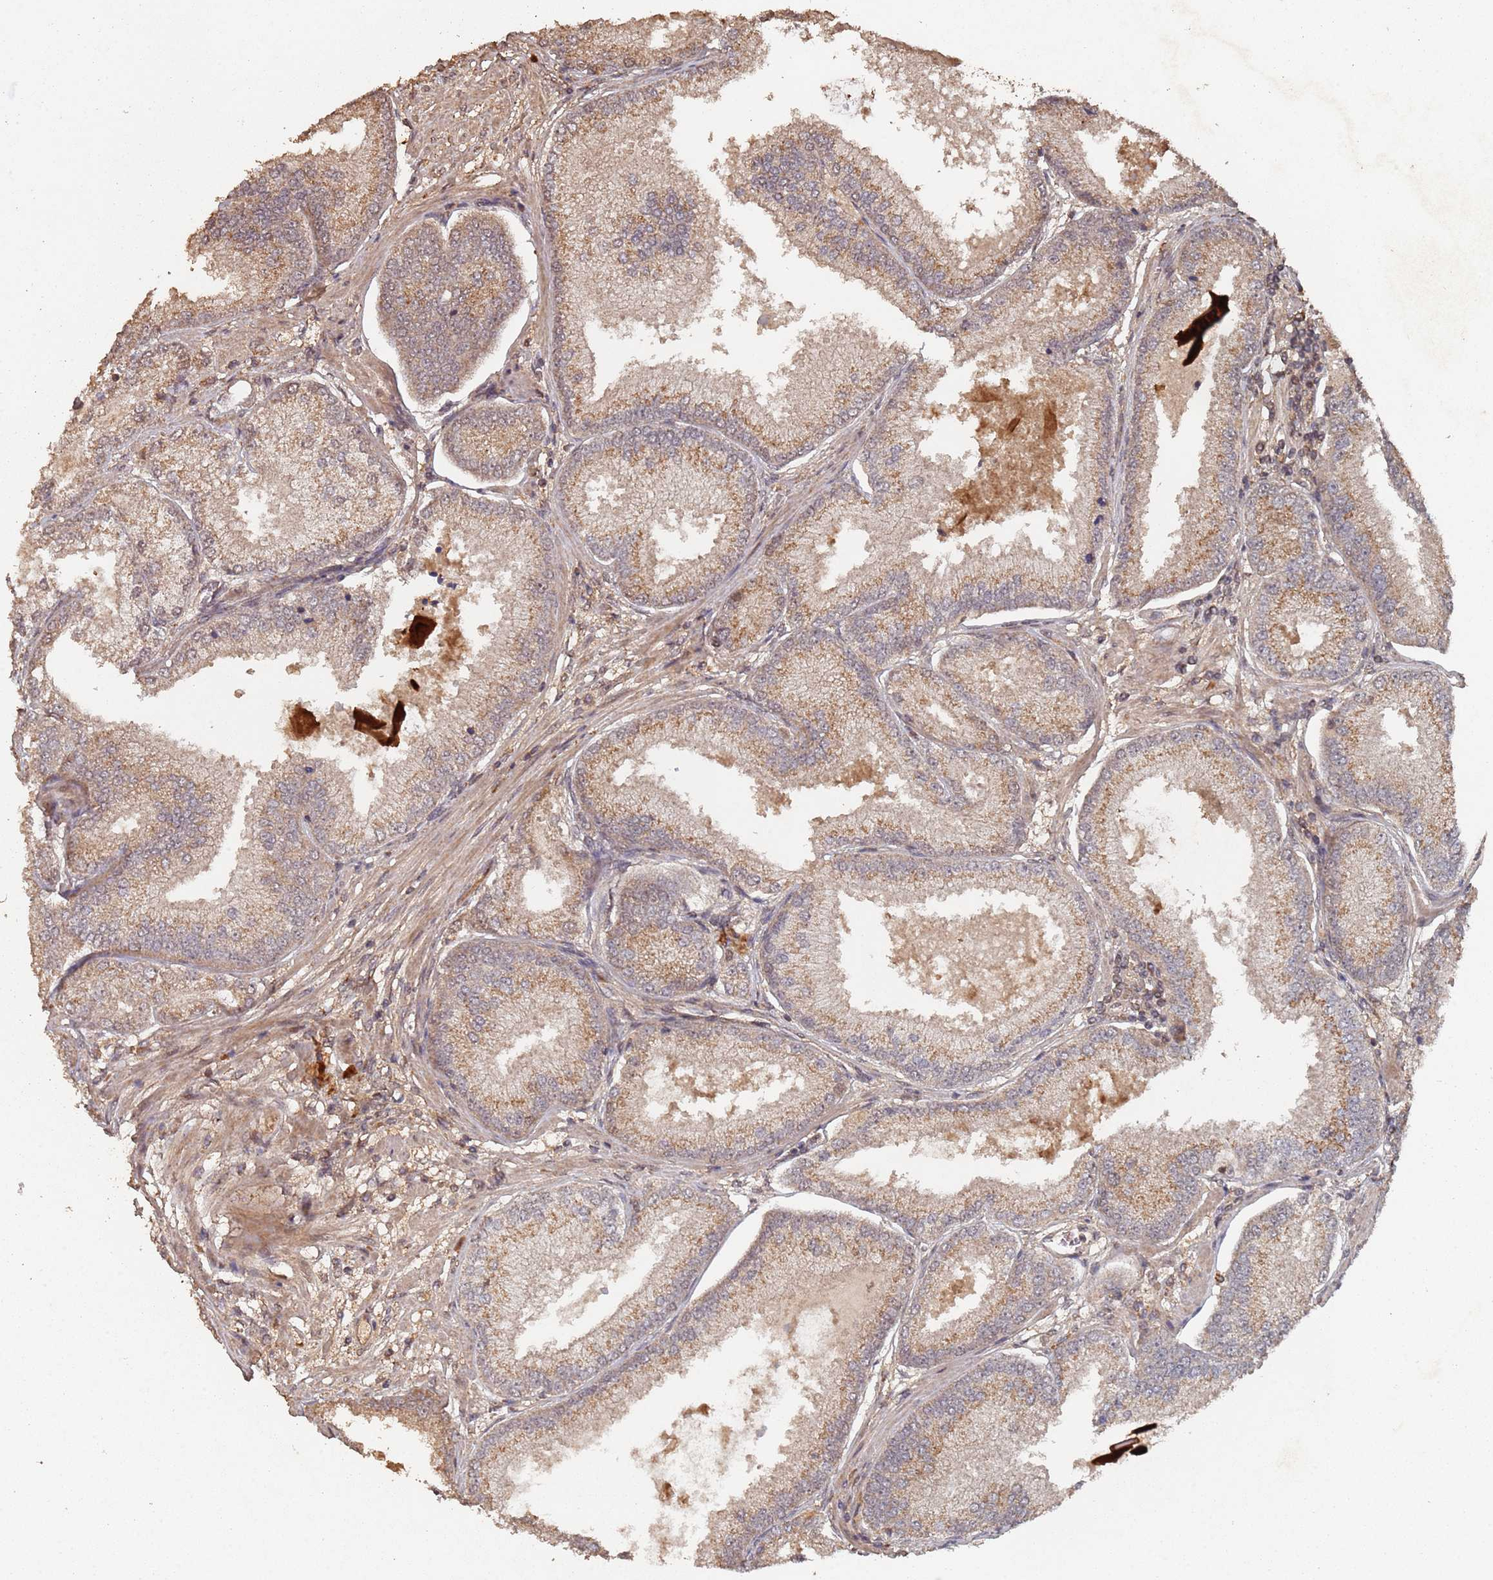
{"staining": {"intensity": "moderate", "quantity": ">75%", "location": "cytoplasmic/membranous"}, "tissue": "prostate cancer", "cell_type": "Tumor cells", "image_type": "cancer", "snomed": [{"axis": "morphology", "description": "Adenocarcinoma, High grade"}, {"axis": "topography", "description": "Prostate"}], "caption": "Protein staining by immunohistochemistry (IHC) shows moderate cytoplasmic/membranous positivity in about >75% of tumor cells in high-grade adenocarcinoma (prostate).", "gene": "FRAT1", "patient": {"sex": "male", "age": 71}}